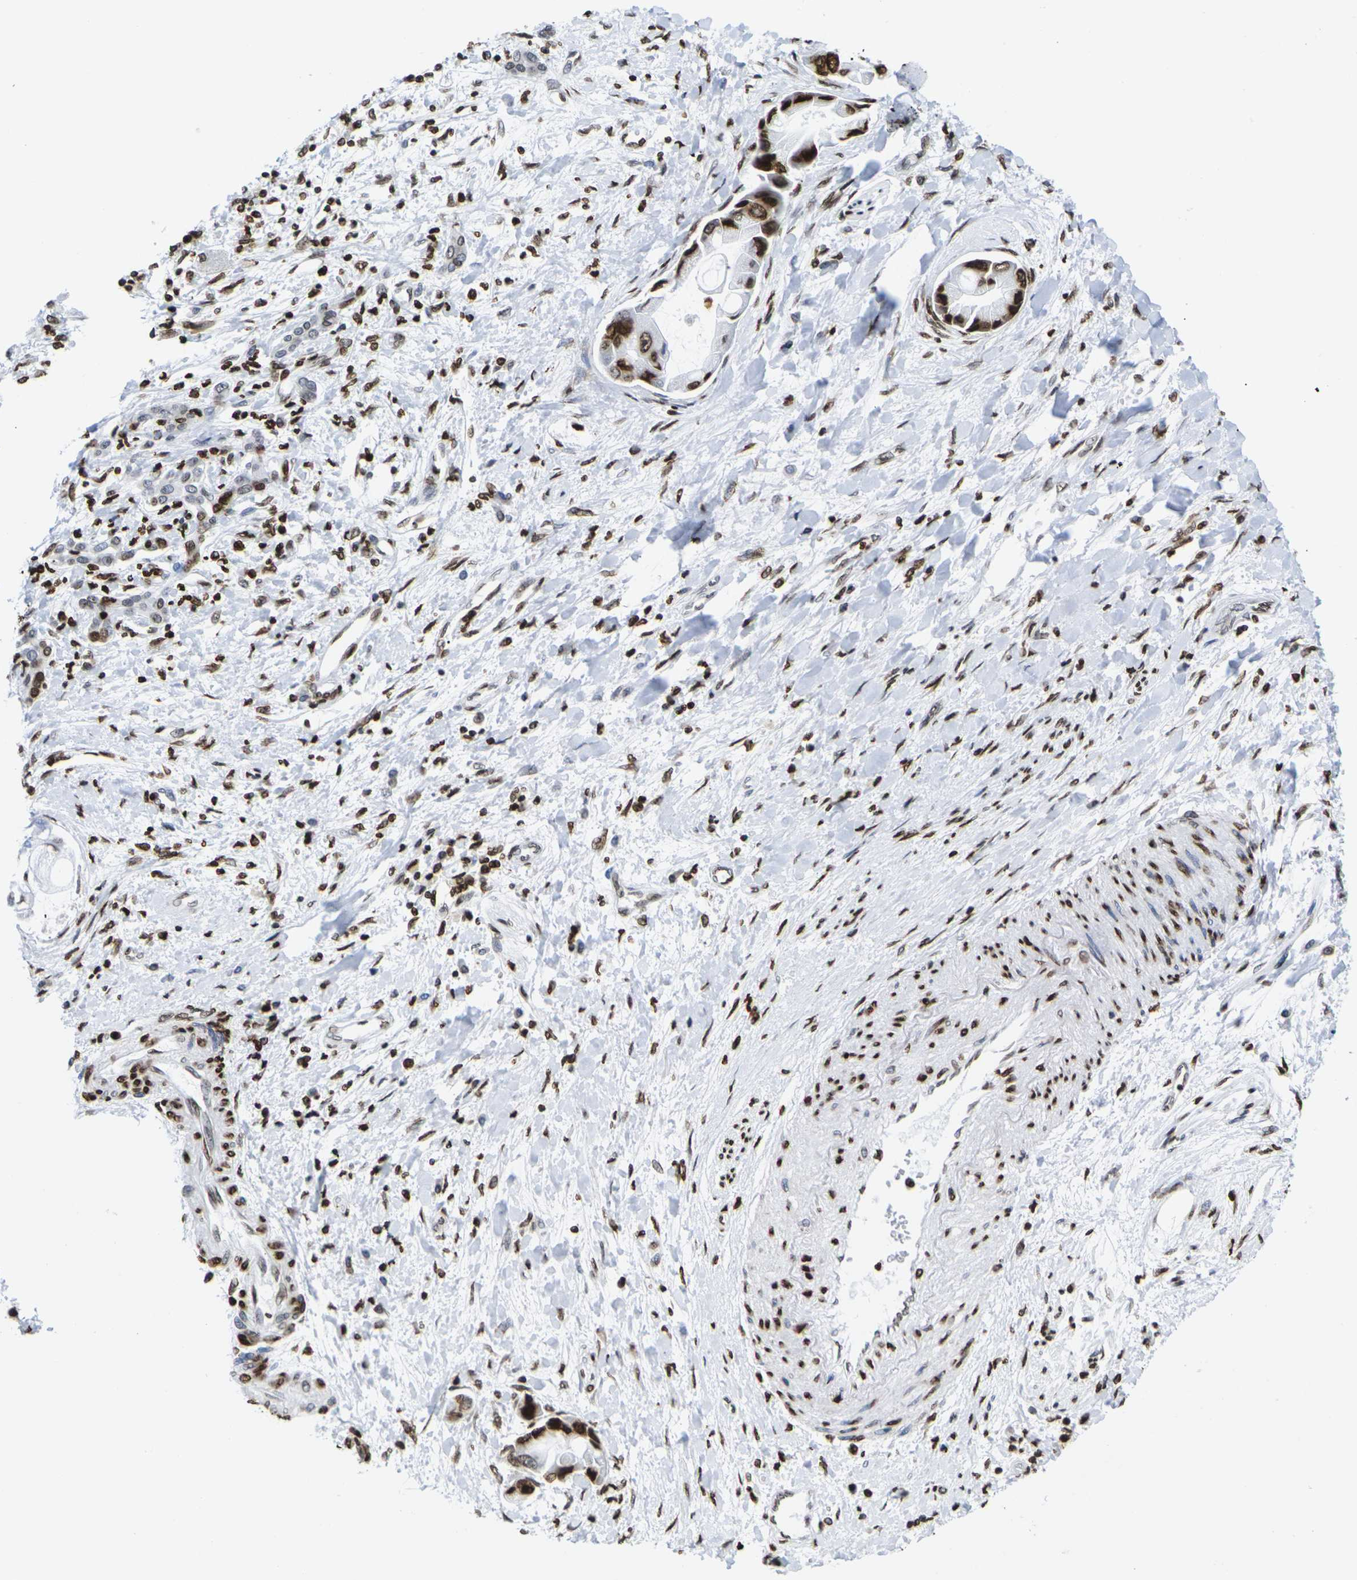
{"staining": {"intensity": "strong", "quantity": ">75%", "location": "cytoplasmic/membranous,nuclear"}, "tissue": "liver cancer", "cell_type": "Tumor cells", "image_type": "cancer", "snomed": [{"axis": "morphology", "description": "Cholangiocarcinoma"}, {"axis": "topography", "description": "Liver"}], "caption": "Tumor cells demonstrate high levels of strong cytoplasmic/membranous and nuclear expression in about >75% of cells in human liver cholangiocarcinoma.", "gene": "H2AC21", "patient": {"sex": "male", "age": 50}}